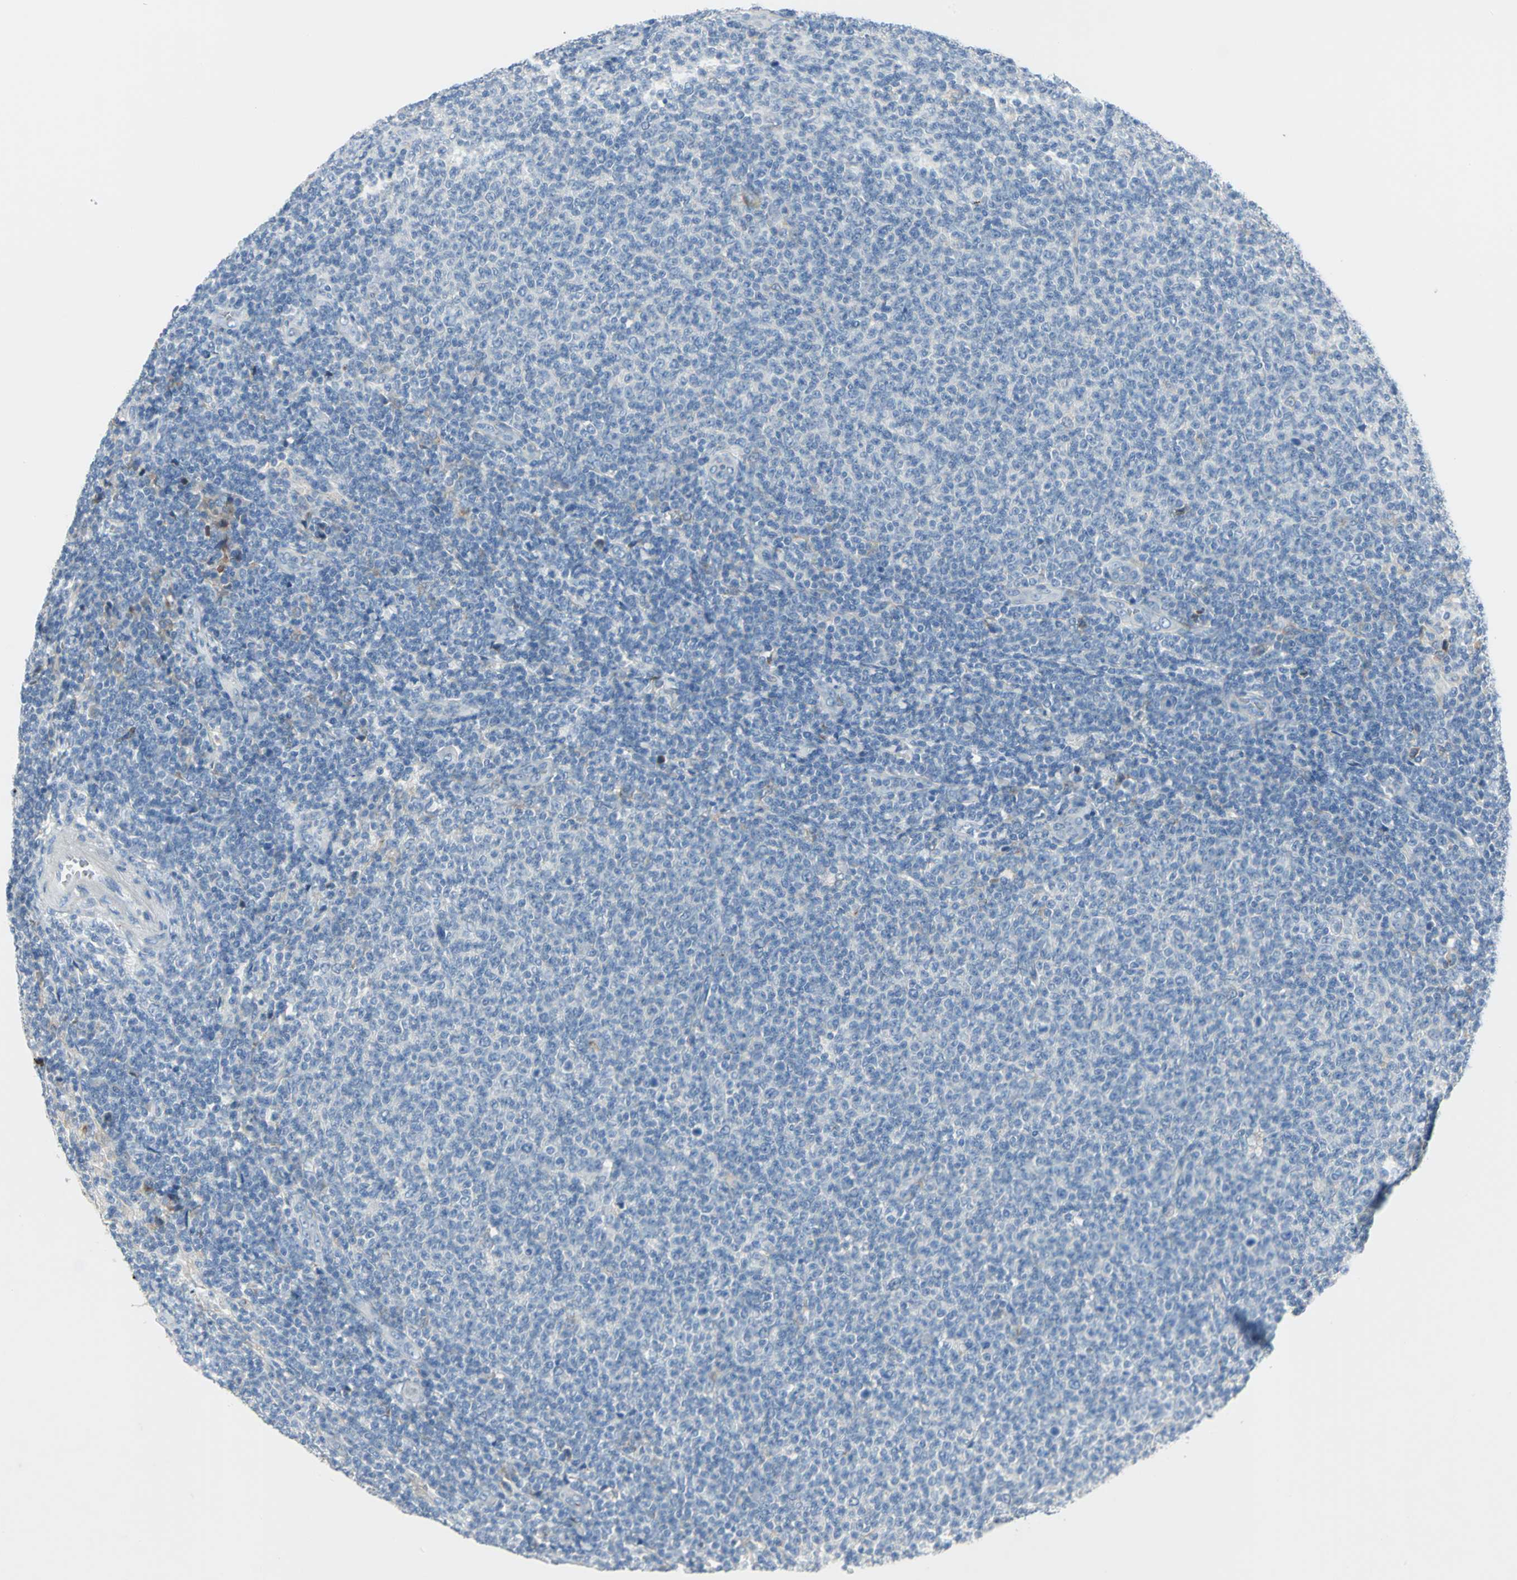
{"staining": {"intensity": "negative", "quantity": "none", "location": "none"}, "tissue": "lymphoma", "cell_type": "Tumor cells", "image_type": "cancer", "snomed": [{"axis": "morphology", "description": "Malignant lymphoma, non-Hodgkin's type, Low grade"}, {"axis": "topography", "description": "Lymph node"}], "caption": "This is an IHC histopathology image of low-grade malignant lymphoma, non-Hodgkin's type. There is no positivity in tumor cells.", "gene": "PTGDS", "patient": {"sex": "male", "age": 66}}